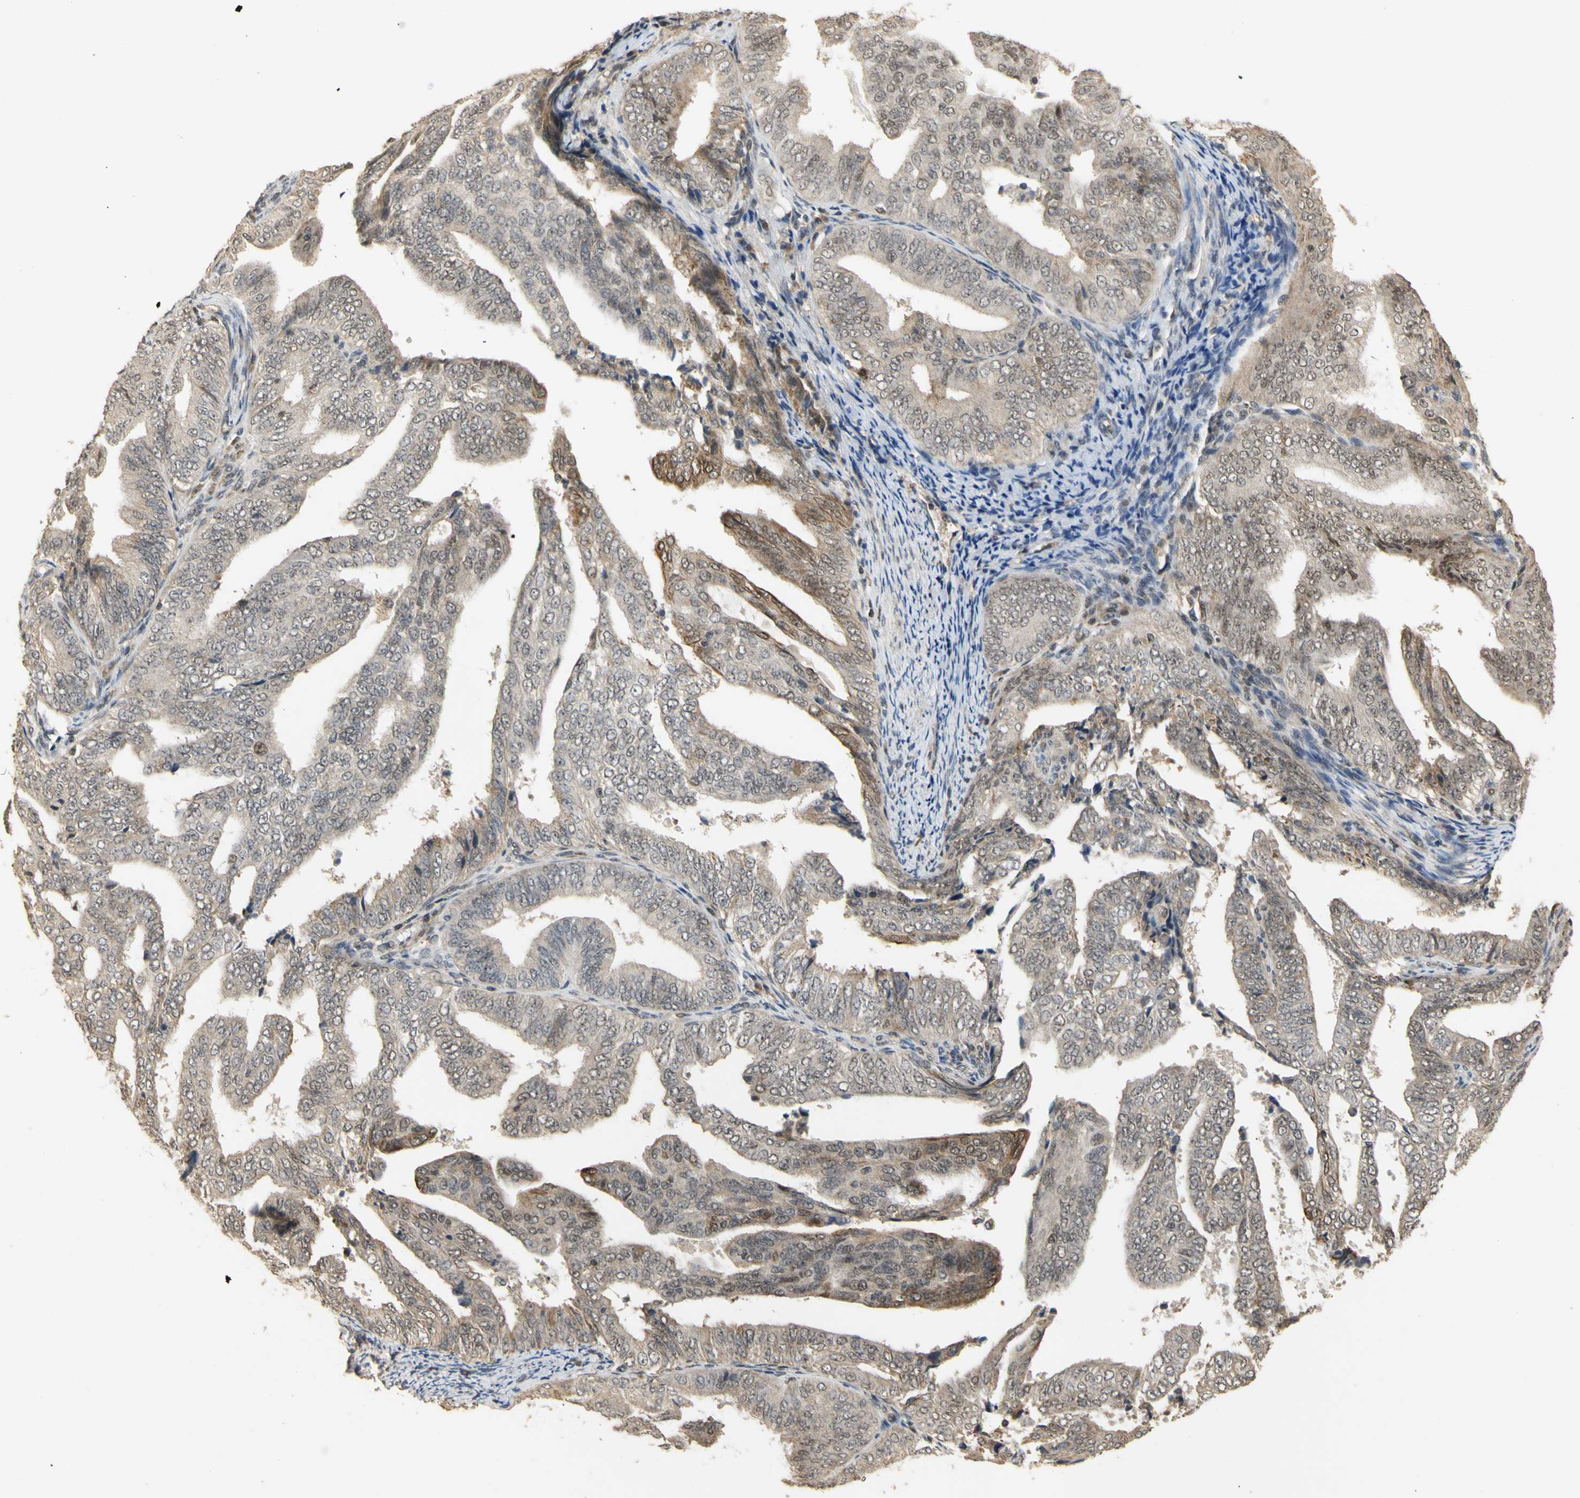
{"staining": {"intensity": "weak", "quantity": "25%-75%", "location": "cytoplasmic/membranous,nuclear"}, "tissue": "endometrial cancer", "cell_type": "Tumor cells", "image_type": "cancer", "snomed": [{"axis": "morphology", "description": "Adenocarcinoma, NOS"}, {"axis": "topography", "description": "Endometrium"}], "caption": "Protein staining of endometrial cancer tissue shows weak cytoplasmic/membranous and nuclear staining in approximately 25%-75% of tumor cells.", "gene": "GTF2E2", "patient": {"sex": "female", "age": 58}}